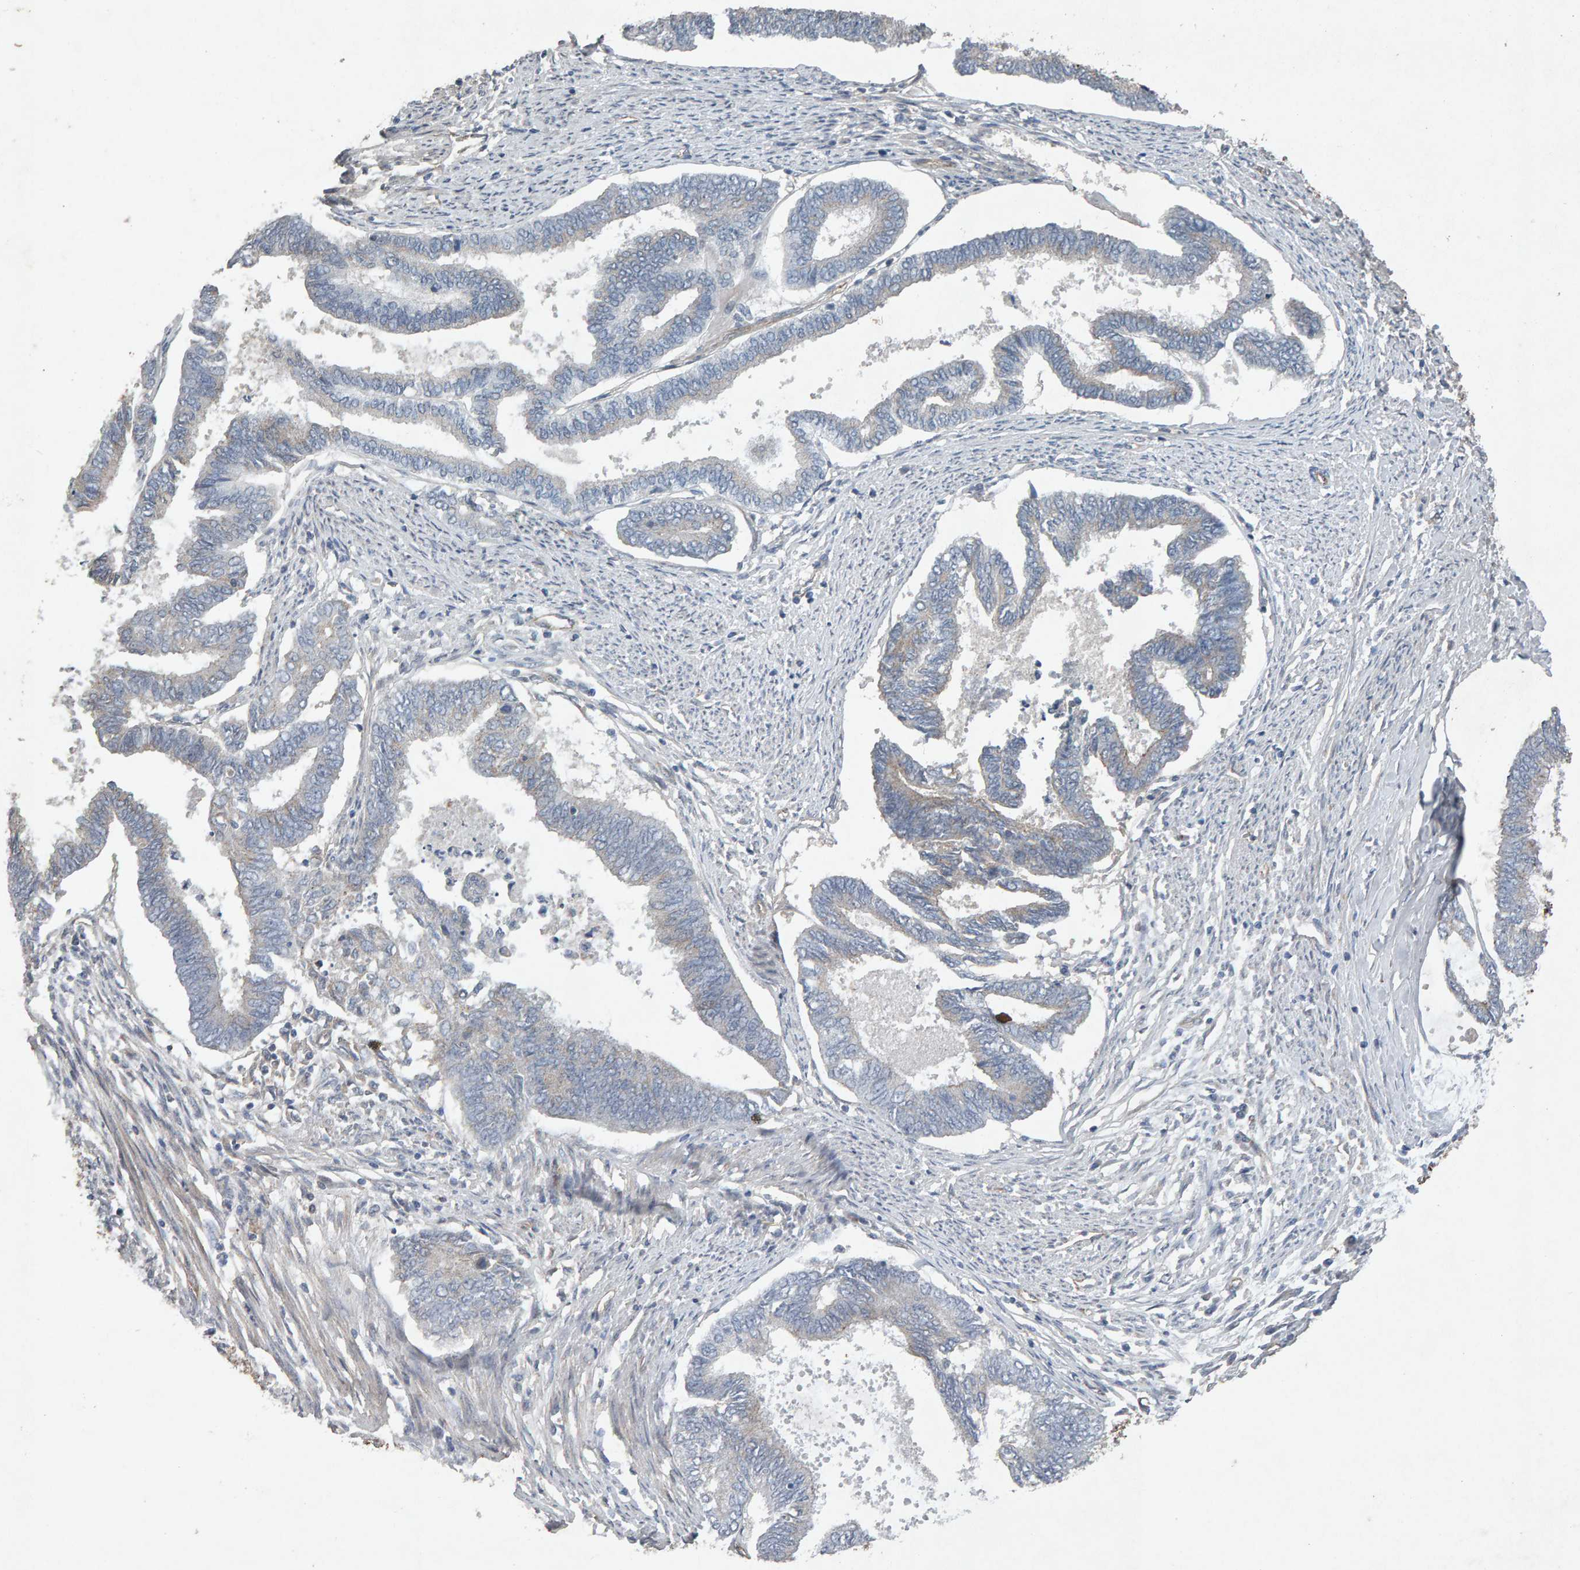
{"staining": {"intensity": "negative", "quantity": "none", "location": "none"}, "tissue": "endometrial cancer", "cell_type": "Tumor cells", "image_type": "cancer", "snomed": [{"axis": "morphology", "description": "Adenocarcinoma, NOS"}, {"axis": "topography", "description": "Endometrium"}], "caption": "IHC image of neoplastic tissue: human endometrial cancer (adenocarcinoma) stained with DAB (3,3'-diaminobenzidine) exhibits no significant protein positivity in tumor cells.", "gene": "PTPRM", "patient": {"sex": "female", "age": 86}}